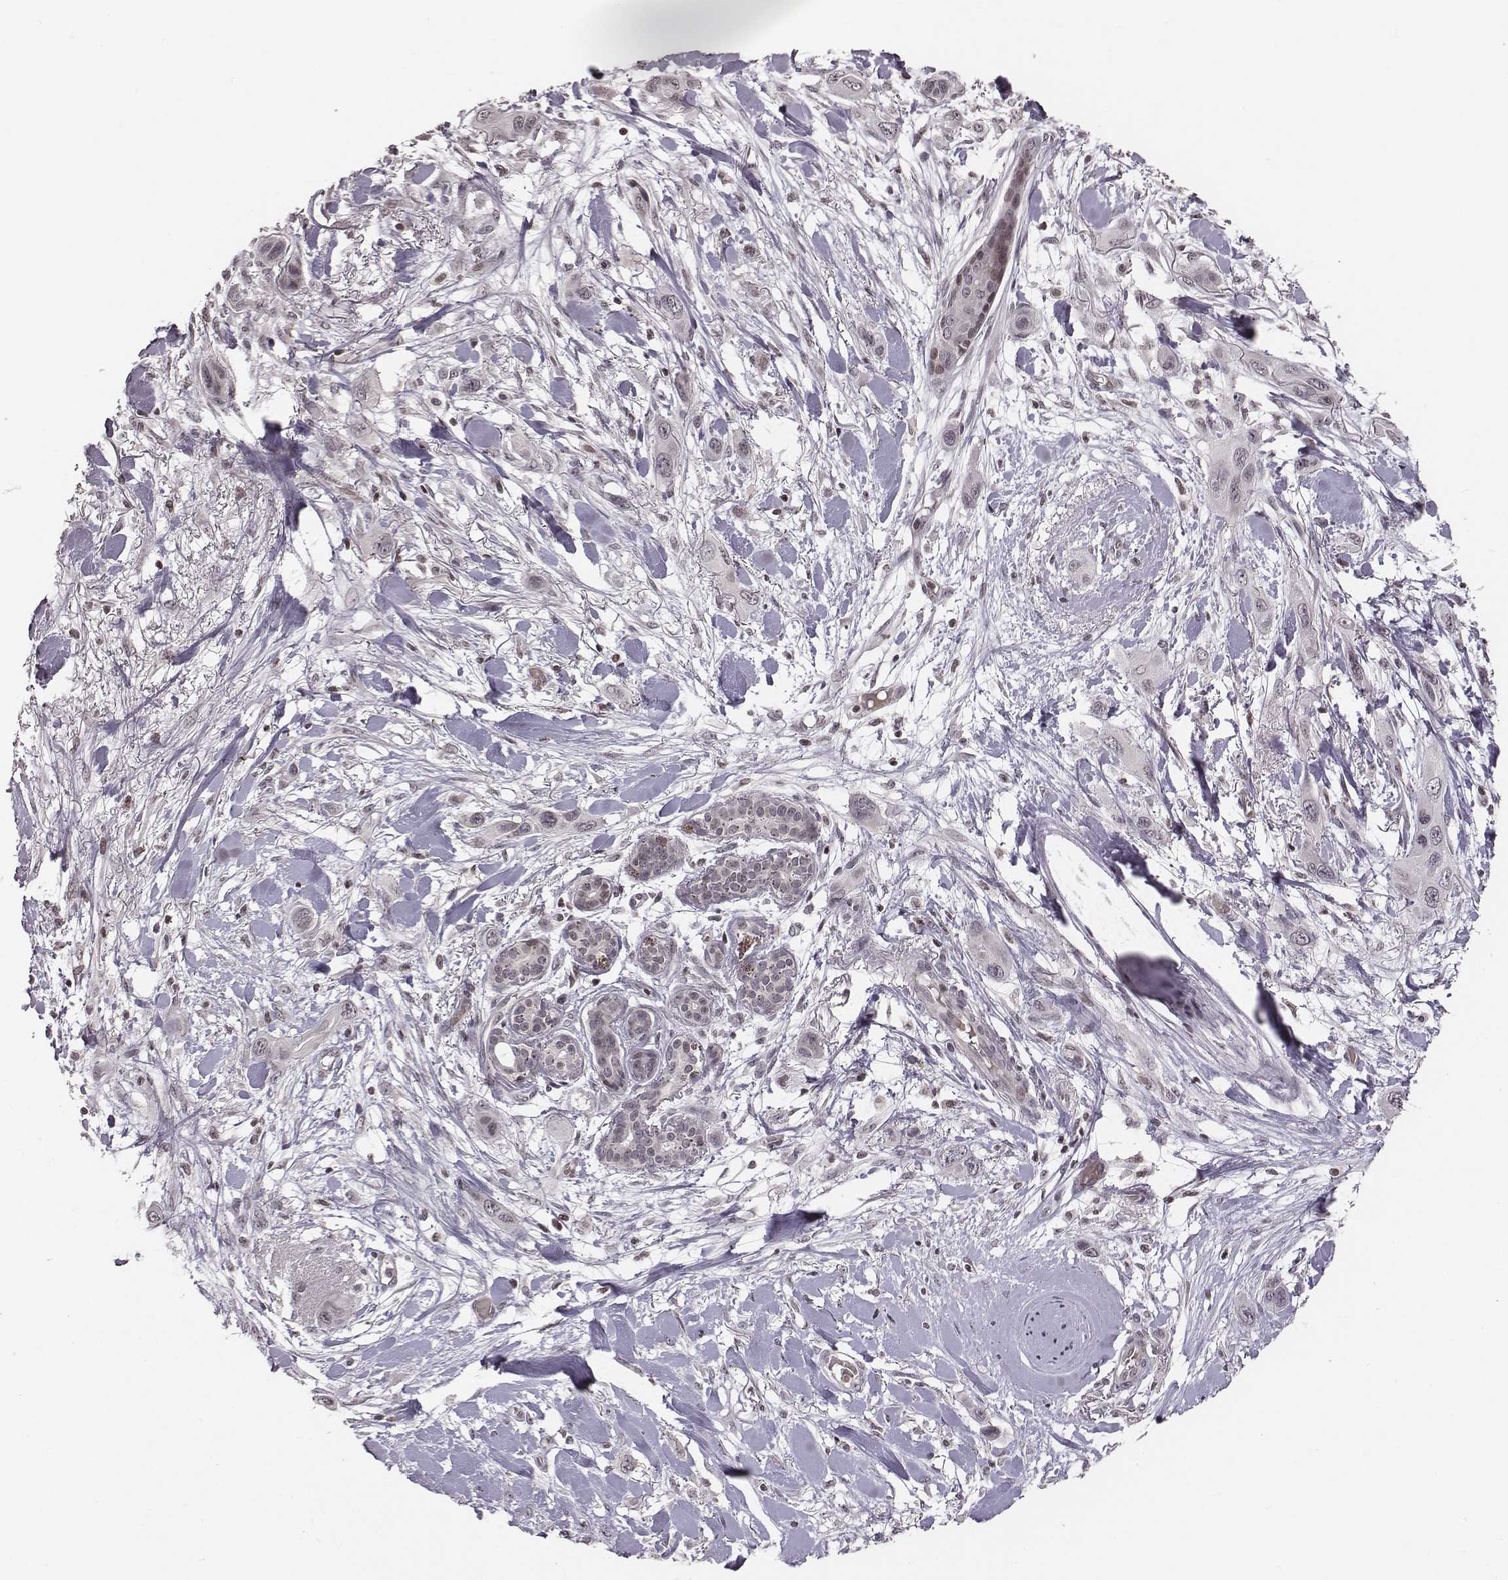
{"staining": {"intensity": "negative", "quantity": "none", "location": "none"}, "tissue": "skin cancer", "cell_type": "Tumor cells", "image_type": "cancer", "snomed": [{"axis": "morphology", "description": "Squamous cell carcinoma, NOS"}, {"axis": "topography", "description": "Skin"}], "caption": "The micrograph shows no significant expression in tumor cells of skin squamous cell carcinoma.", "gene": "GRM4", "patient": {"sex": "male", "age": 79}}